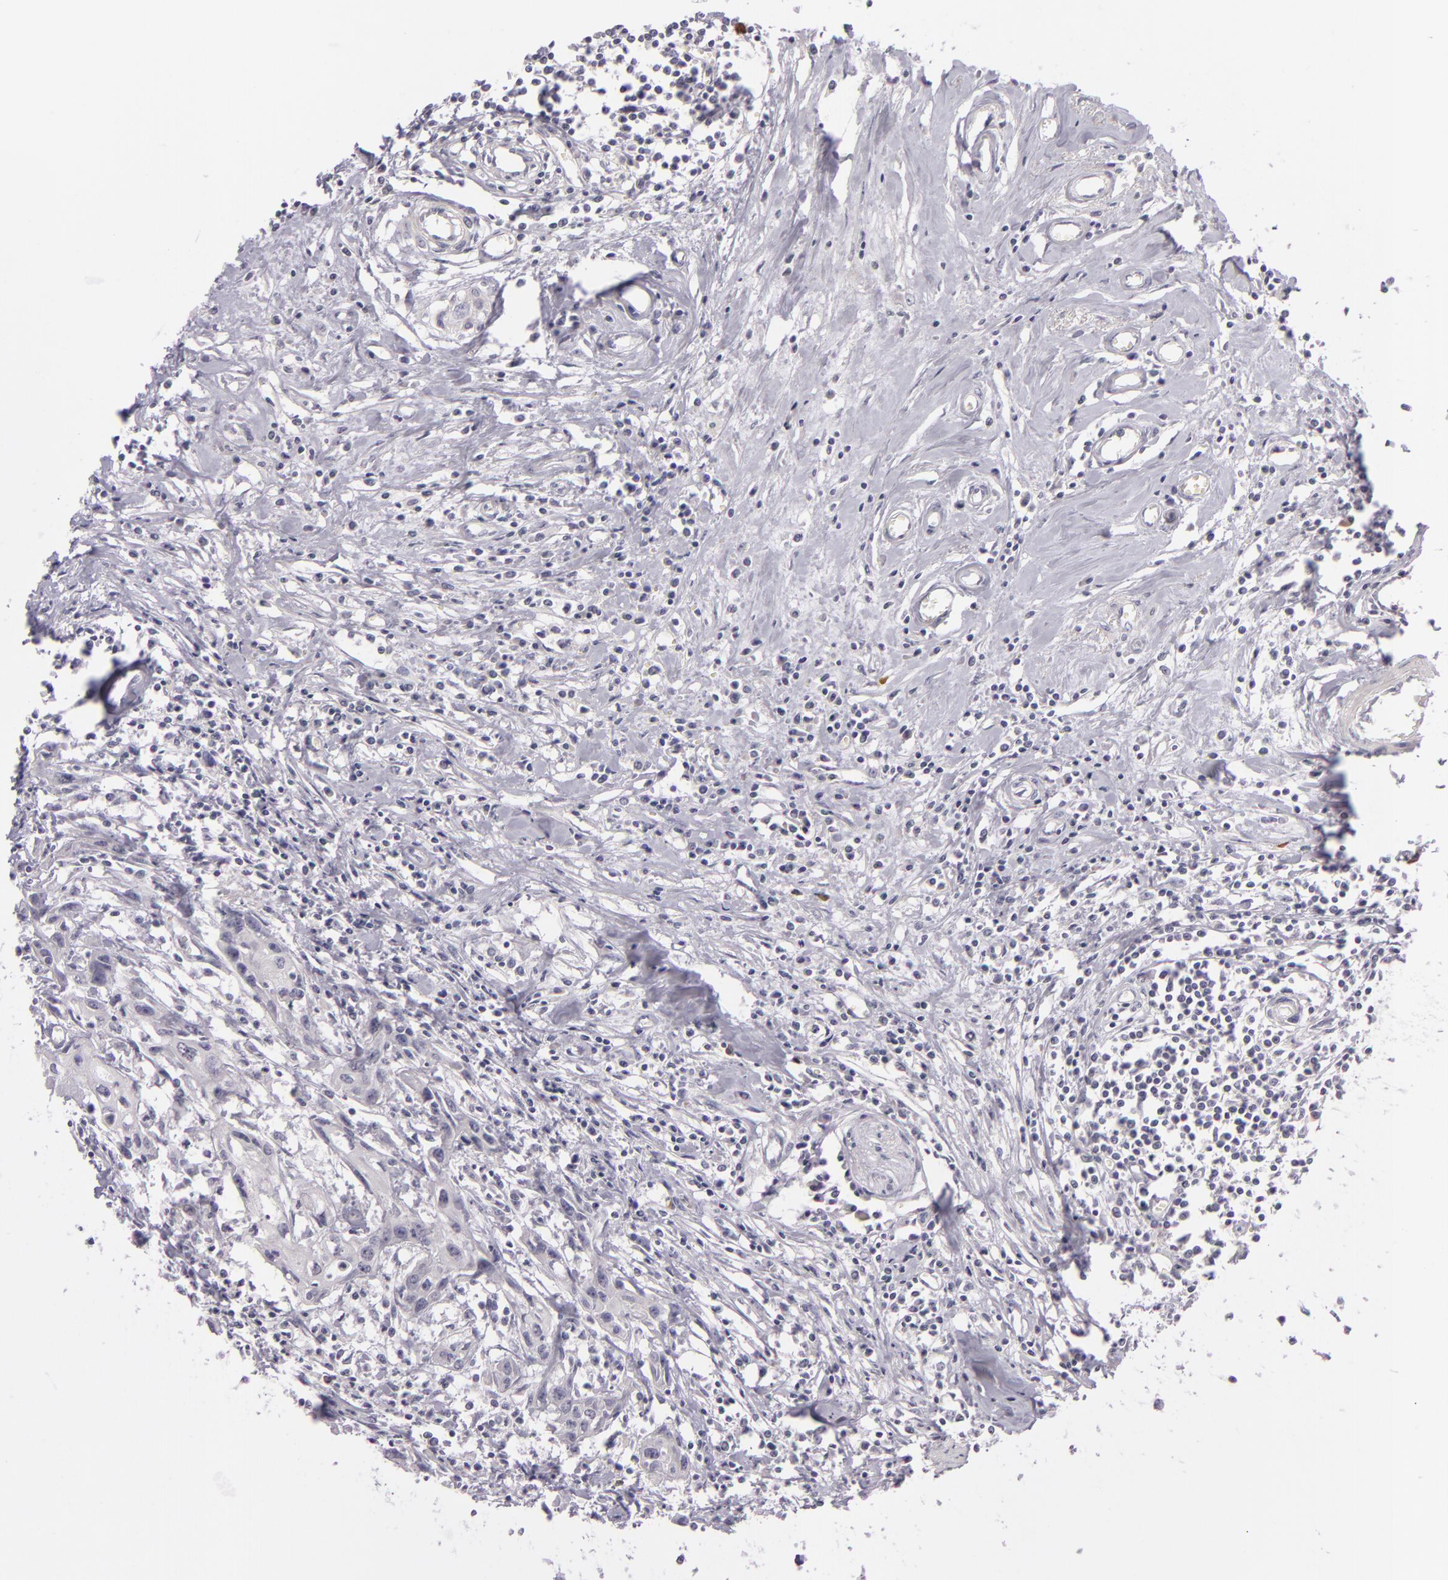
{"staining": {"intensity": "negative", "quantity": "none", "location": "none"}, "tissue": "urothelial cancer", "cell_type": "Tumor cells", "image_type": "cancer", "snomed": [{"axis": "morphology", "description": "Urothelial carcinoma, High grade"}, {"axis": "topography", "description": "Urinary bladder"}], "caption": "This micrograph is of urothelial cancer stained with immunohistochemistry (IHC) to label a protein in brown with the nuclei are counter-stained blue. There is no positivity in tumor cells. (Brightfield microscopy of DAB immunohistochemistry (IHC) at high magnification).", "gene": "DAG1", "patient": {"sex": "male", "age": 54}}